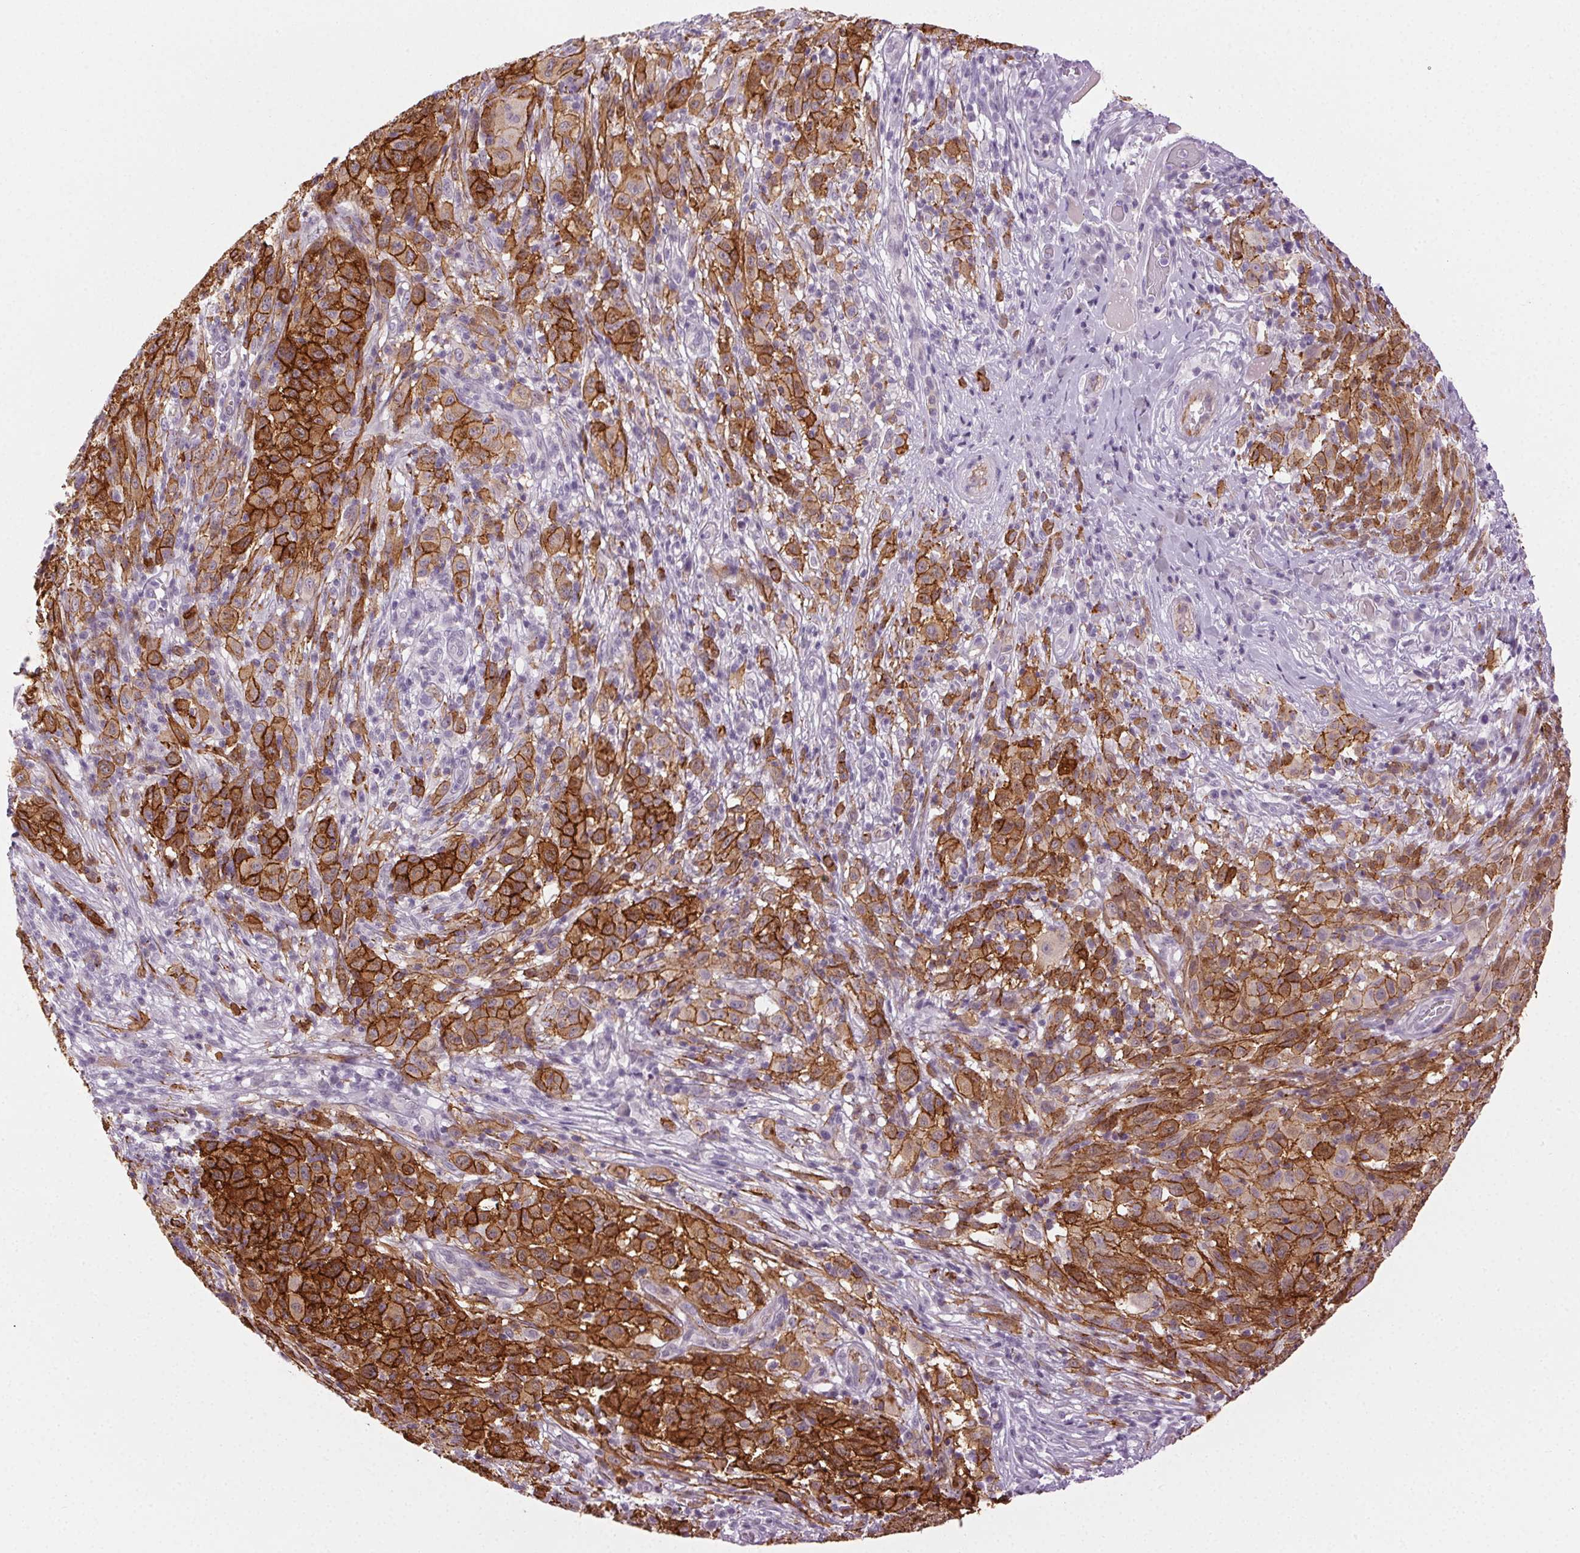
{"staining": {"intensity": "strong", "quantity": ">75%", "location": "cytoplasmic/membranous"}, "tissue": "melanoma", "cell_type": "Tumor cells", "image_type": "cancer", "snomed": [{"axis": "morphology", "description": "Malignant melanoma, NOS"}, {"axis": "topography", "description": "Skin"}], "caption": "Immunohistochemistry (DAB (3,3'-diaminobenzidine)) staining of malignant melanoma reveals strong cytoplasmic/membranous protein expression in about >75% of tumor cells. The staining was performed using DAB, with brown indicating positive protein expression. Nuclei are stained blue with hematoxylin.", "gene": "AIF1L", "patient": {"sex": "male", "age": 73}}